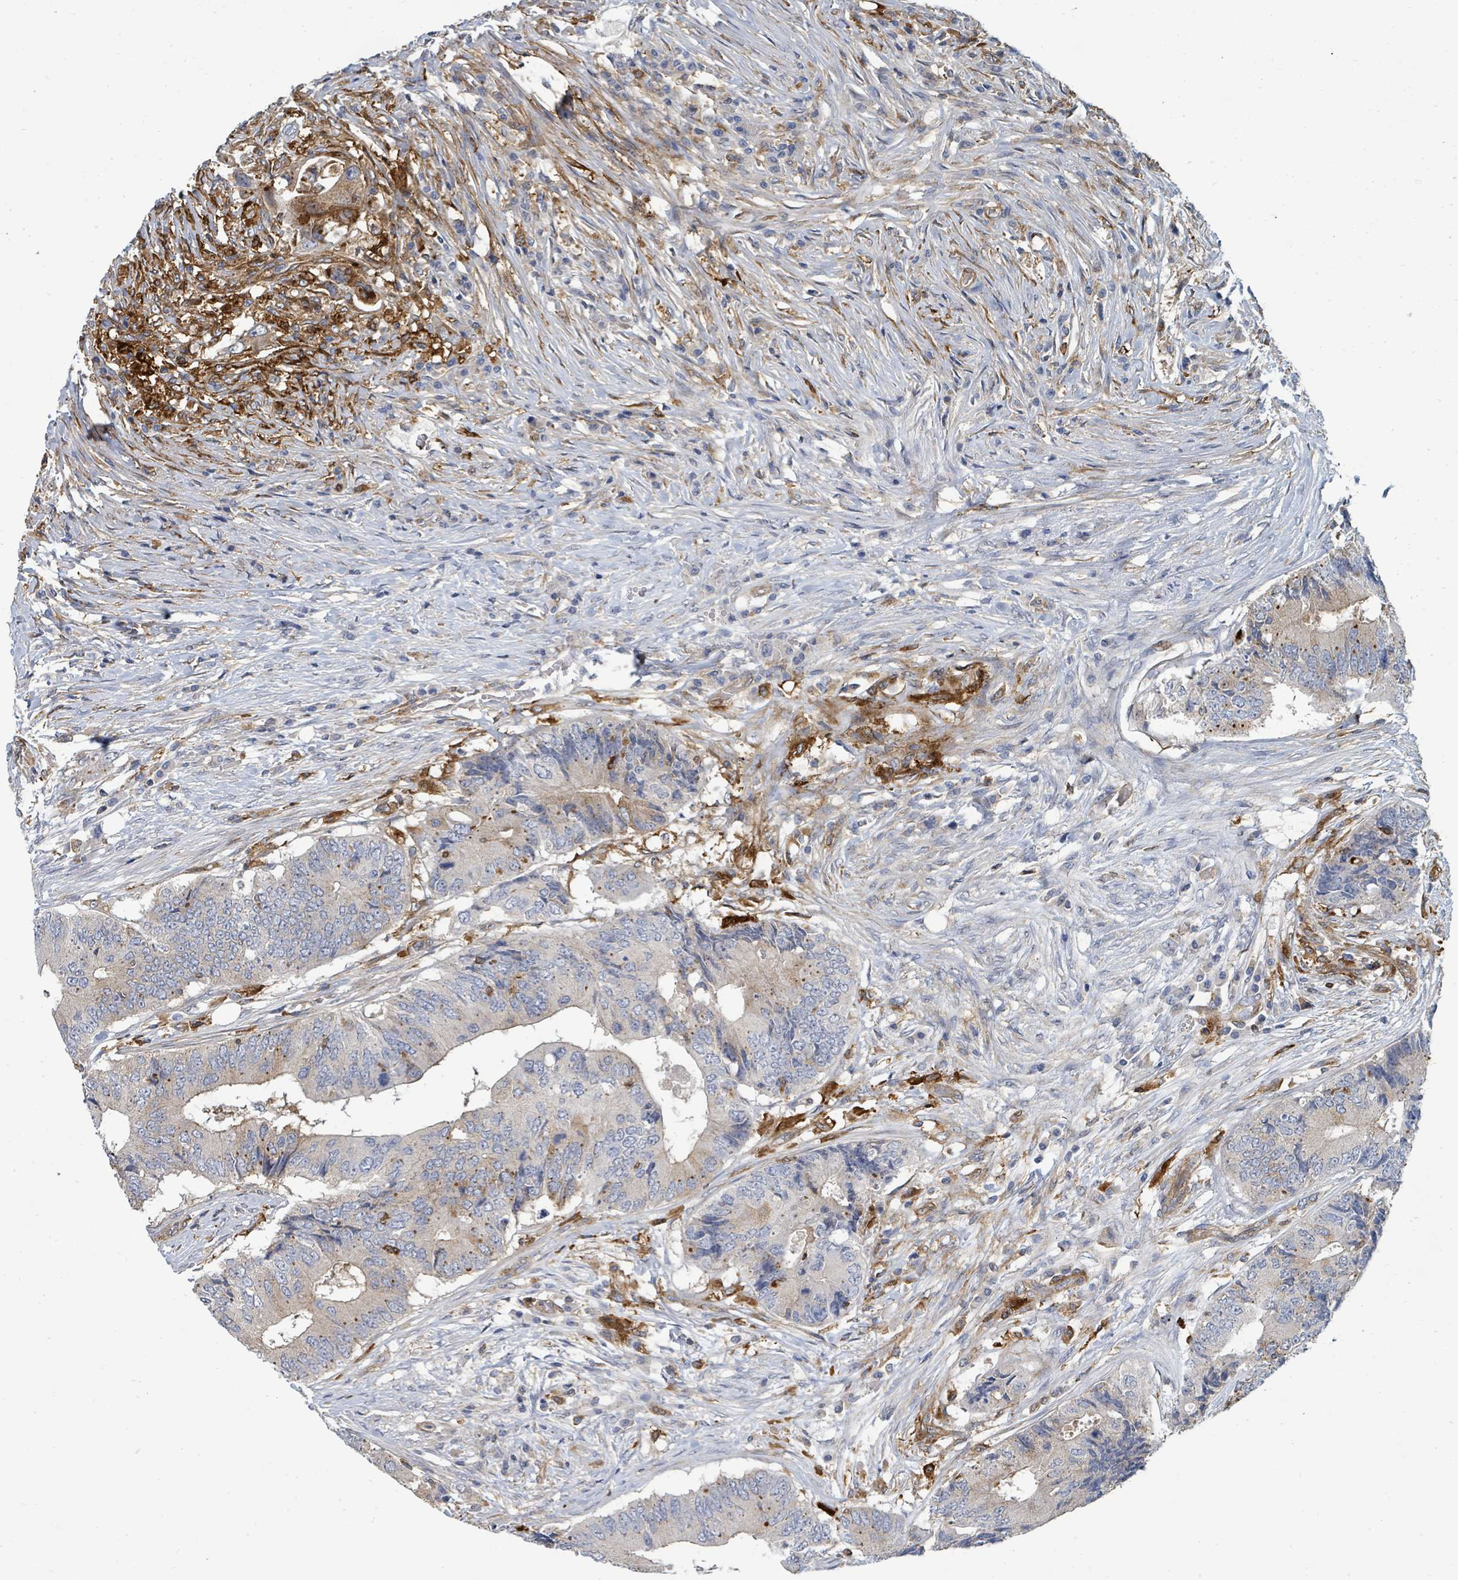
{"staining": {"intensity": "moderate", "quantity": "<25%", "location": "cytoplasmic/membranous"}, "tissue": "colorectal cancer", "cell_type": "Tumor cells", "image_type": "cancer", "snomed": [{"axis": "morphology", "description": "Adenocarcinoma, NOS"}, {"axis": "topography", "description": "Colon"}], "caption": "This image reveals immunohistochemistry staining of human colorectal cancer, with low moderate cytoplasmic/membranous positivity in approximately <25% of tumor cells.", "gene": "IFIT1", "patient": {"sex": "male", "age": 71}}